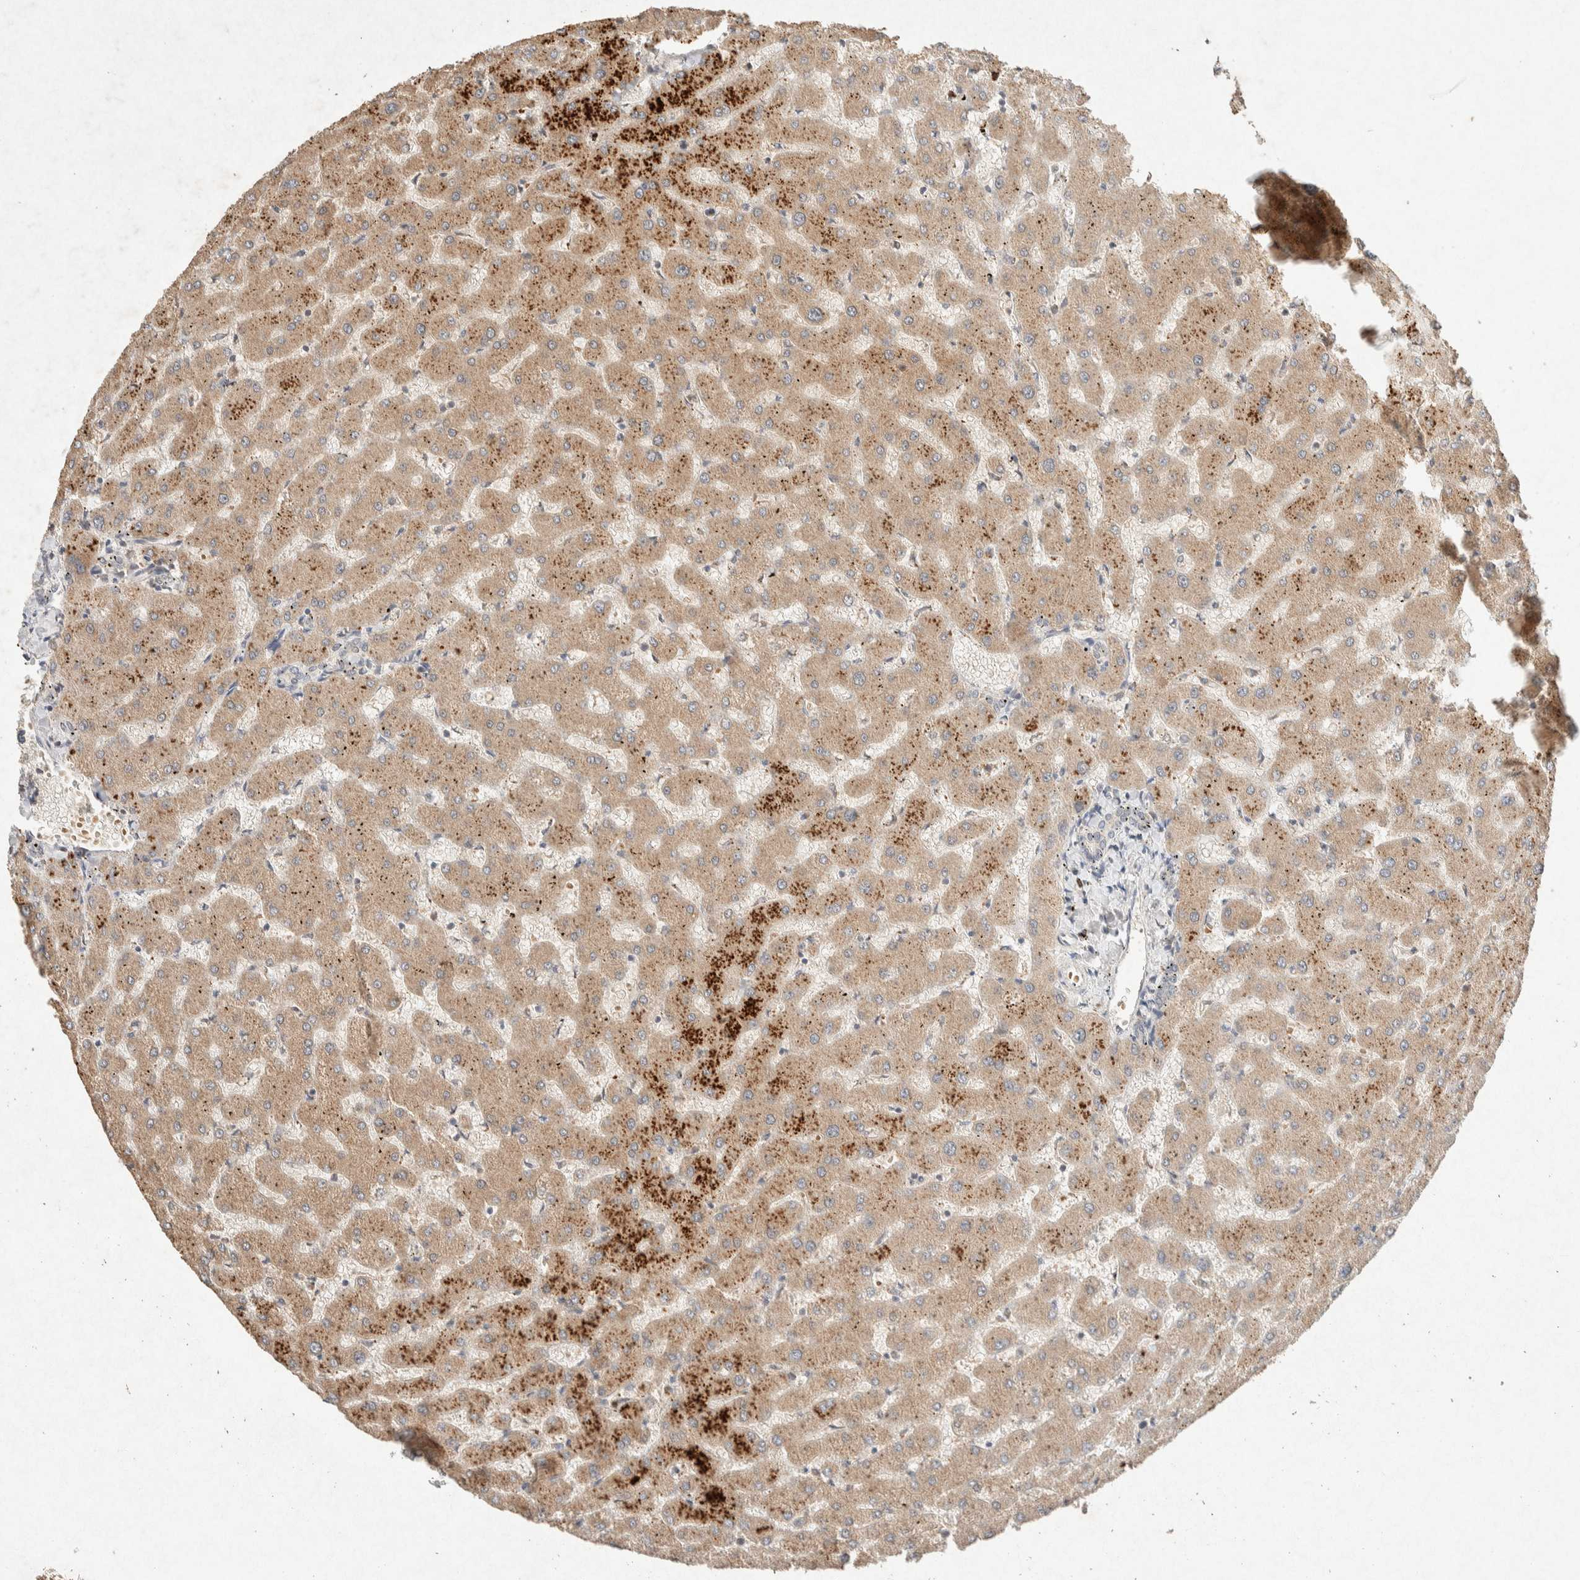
{"staining": {"intensity": "negative", "quantity": "none", "location": "none"}, "tissue": "liver", "cell_type": "Cholangiocytes", "image_type": "normal", "snomed": [{"axis": "morphology", "description": "Normal tissue, NOS"}, {"axis": "topography", "description": "Liver"}], "caption": "An immunohistochemistry (IHC) histopathology image of normal liver is shown. There is no staining in cholangiocytes of liver. (DAB IHC, high magnification).", "gene": "GNAI1", "patient": {"sex": "female", "age": 63}}